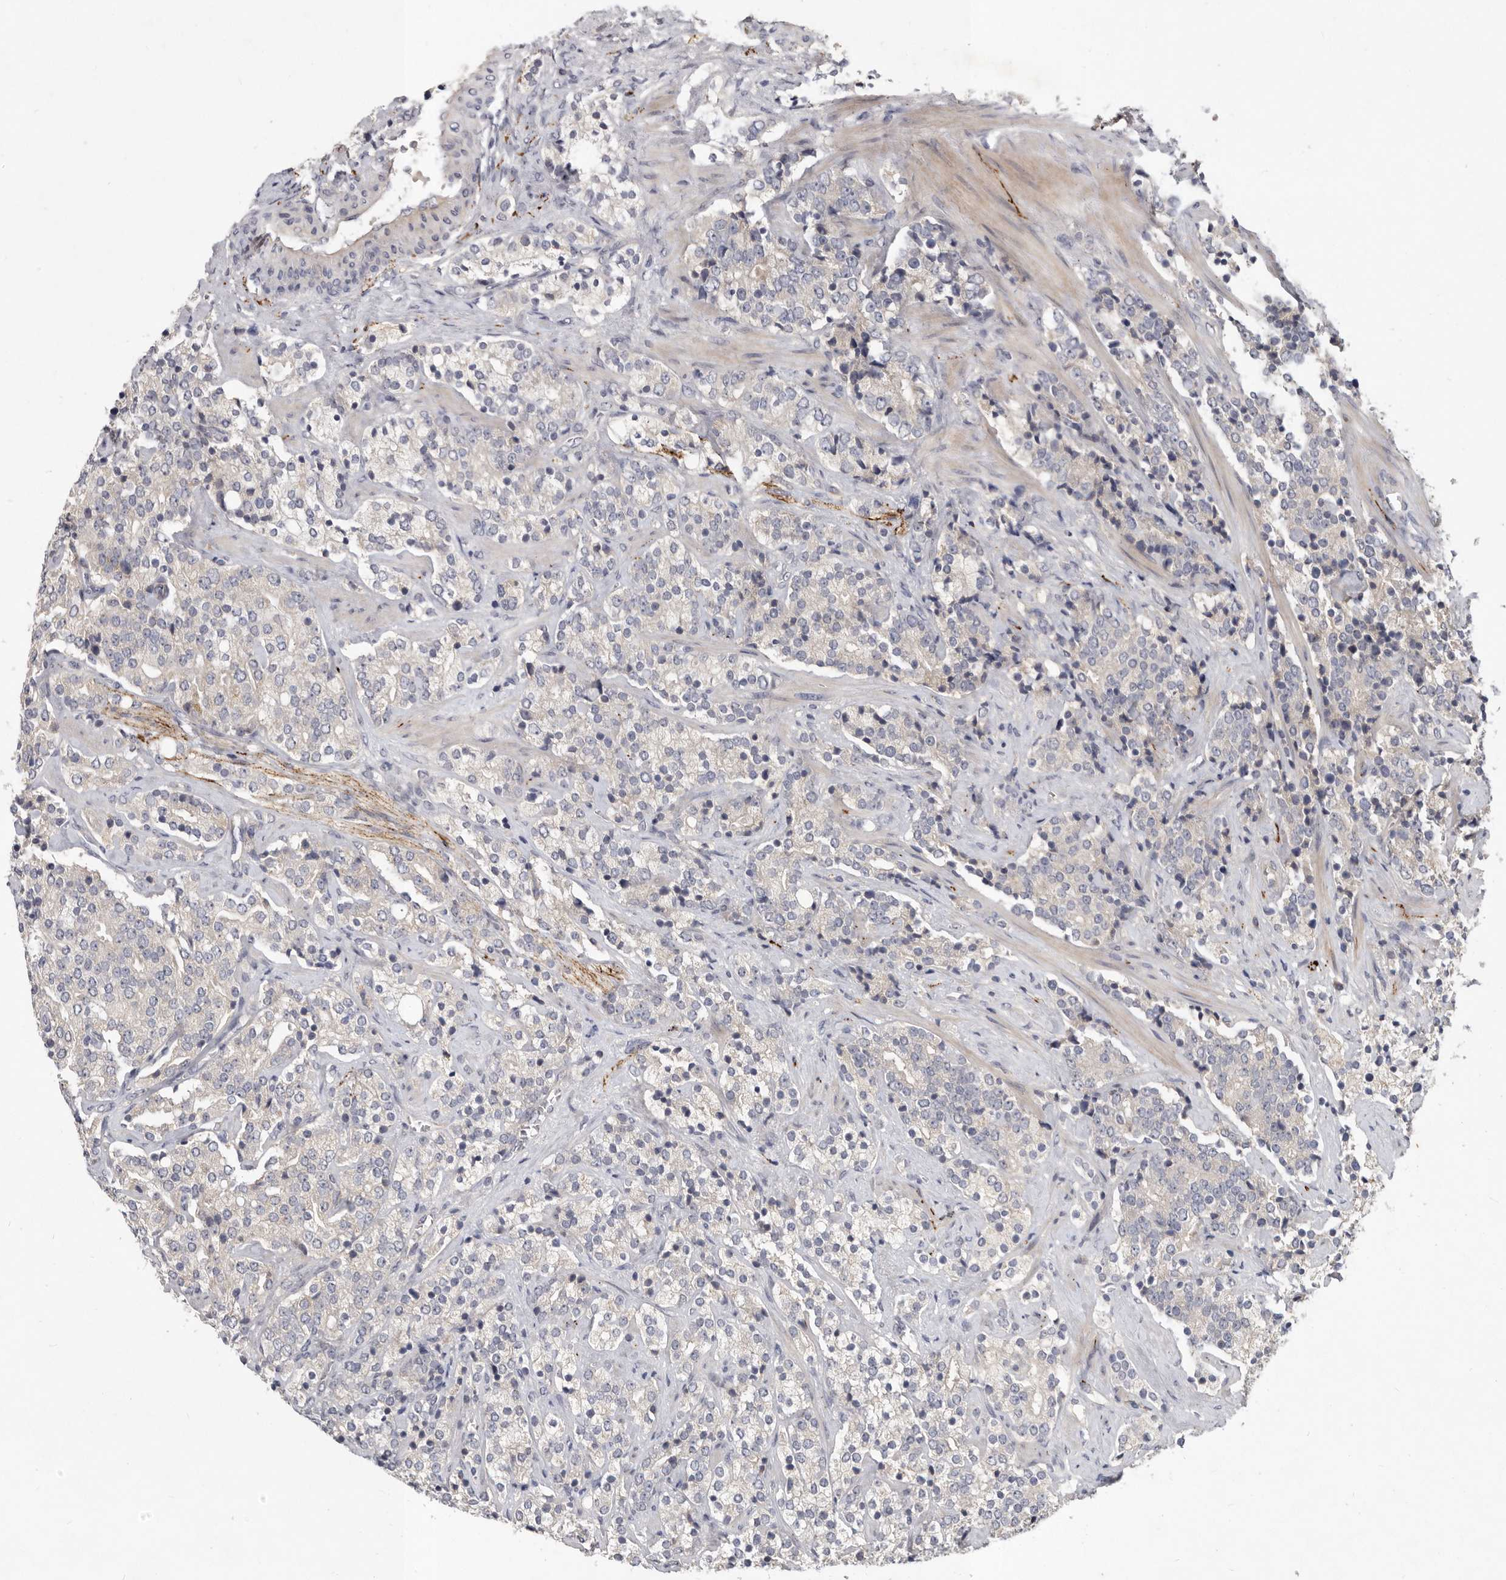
{"staining": {"intensity": "negative", "quantity": "none", "location": "none"}, "tissue": "prostate cancer", "cell_type": "Tumor cells", "image_type": "cancer", "snomed": [{"axis": "morphology", "description": "Adenocarcinoma, High grade"}, {"axis": "topography", "description": "Prostate"}], "caption": "Prostate cancer was stained to show a protein in brown. There is no significant expression in tumor cells.", "gene": "SLC22A1", "patient": {"sex": "male", "age": 71}}